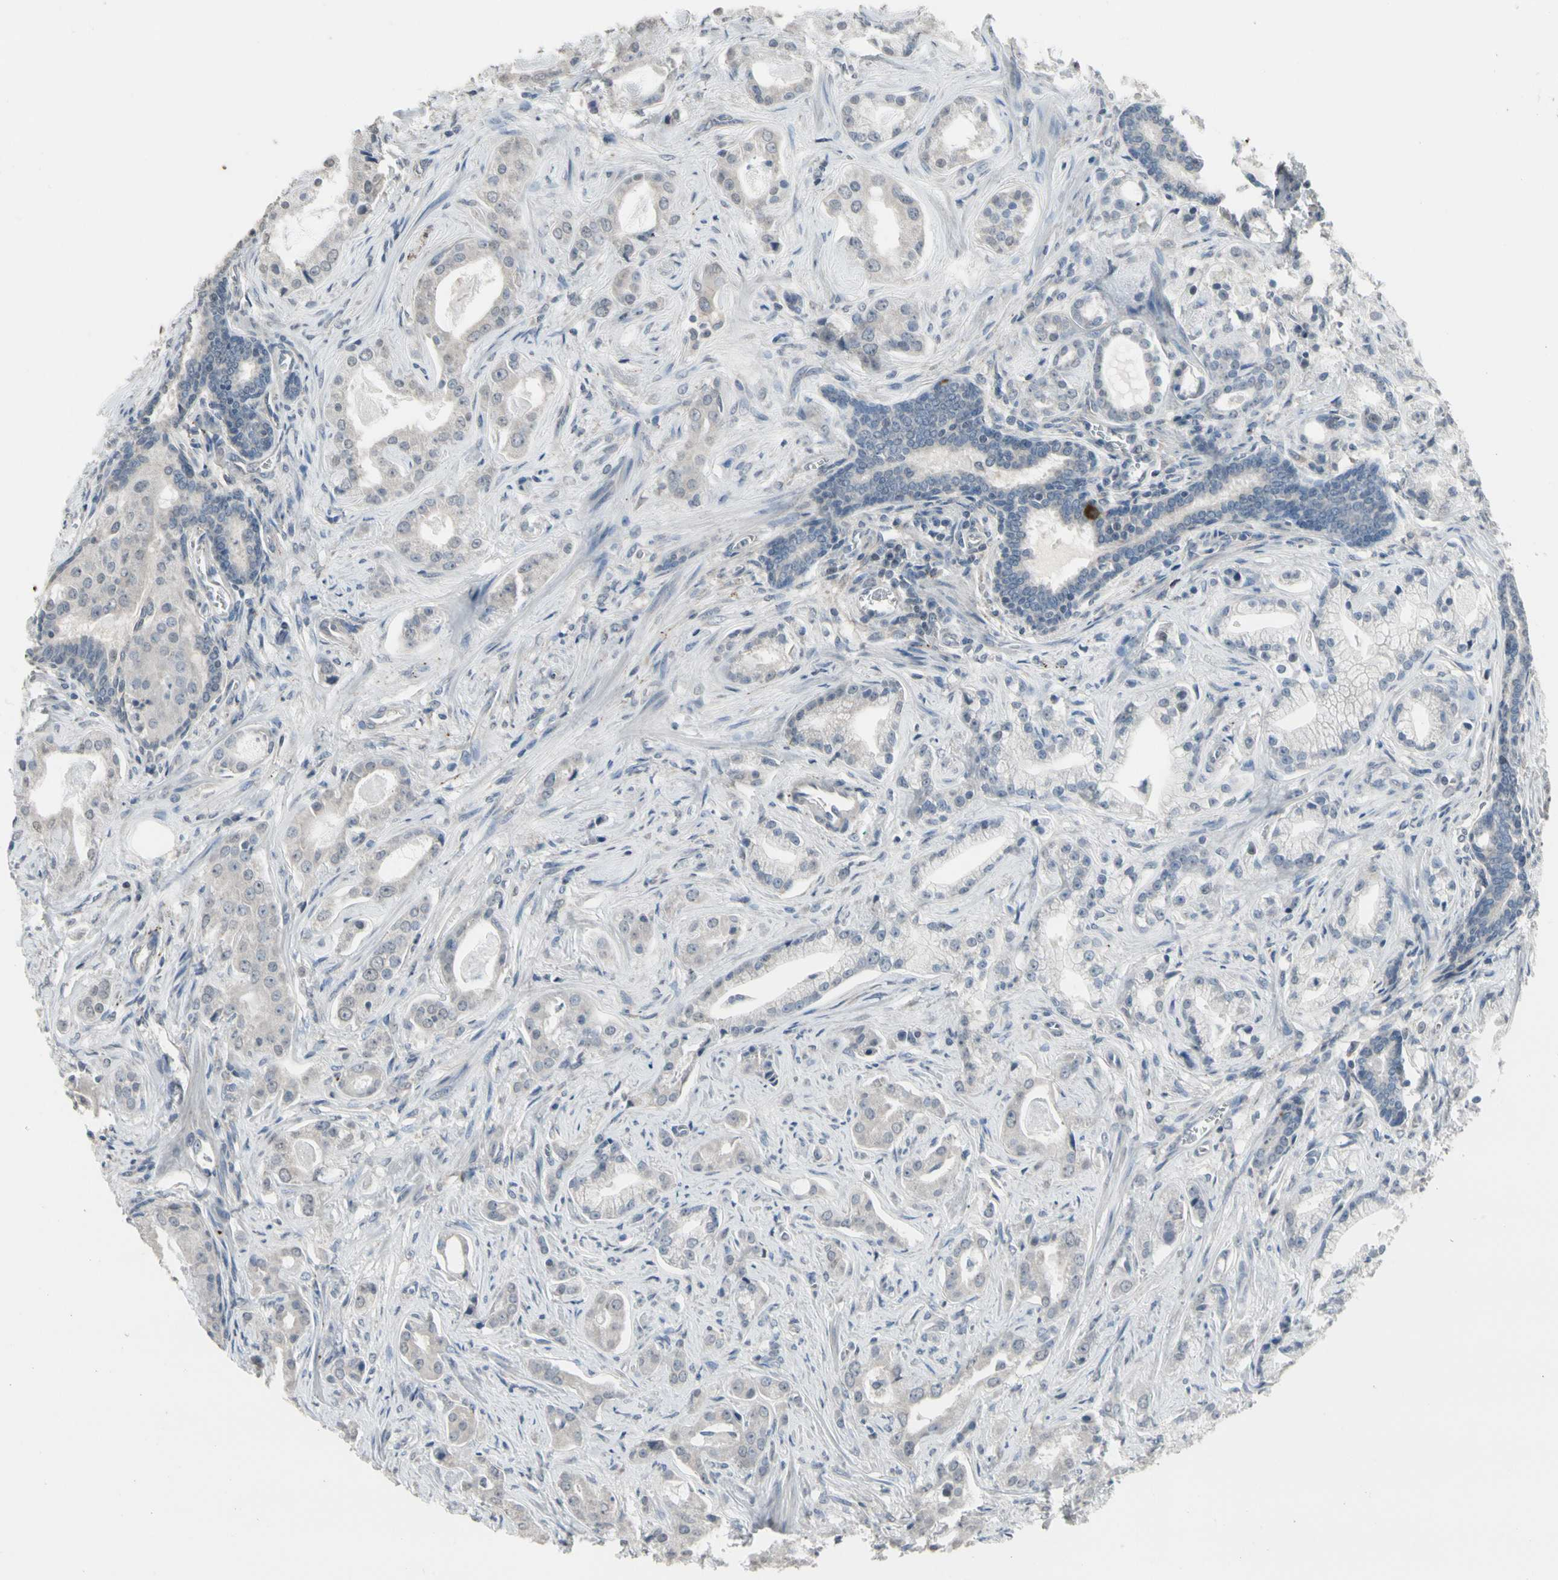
{"staining": {"intensity": "weak", "quantity": "25%-75%", "location": "cytoplasmic/membranous"}, "tissue": "prostate cancer", "cell_type": "Tumor cells", "image_type": "cancer", "snomed": [{"axis": "morphology", "description": "Adenocarcinoma, Low grade"}, {"axis": "topography", "description": "Prostate"}], "caption": "Protein expression by immunohistochemistry shows weak cytoplasmic/membranous staining in about 25%-75% of tumor cells in prostate low-grade adenocarcinoma. The protein is stained brown, and the nuclei are stained in blue (DAB (3,3'-diaminobenzidine) IHC with brightfield microscopy, high magnification).", "gene": "SV2A", "patient": {"sex": "male", "age": 59}}